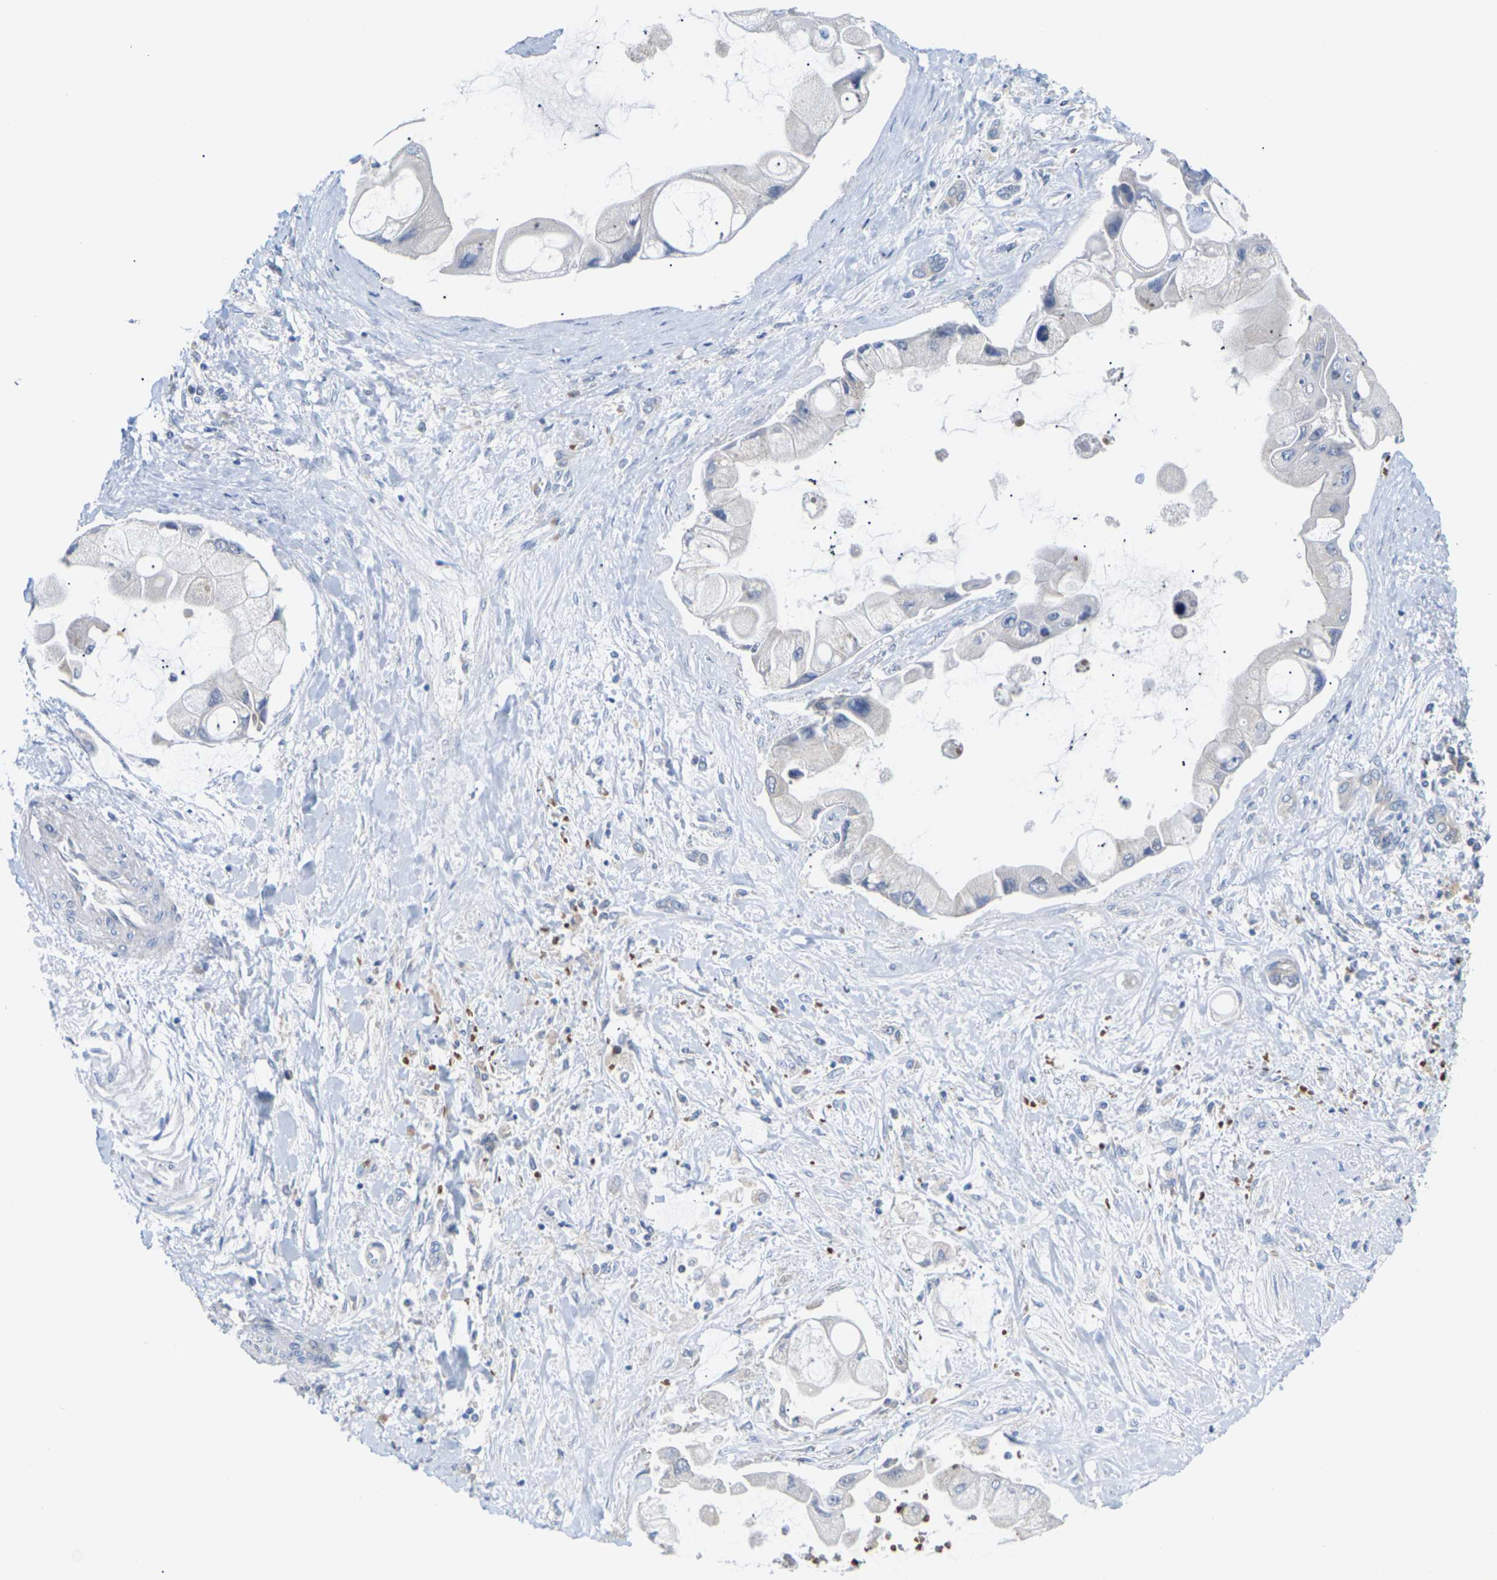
{"staining": {"intensity": "negative", "quantity": "none", "location": "none"}, "tissue": "liver cancer", "cell_type": "Tumor cells", "image_type": "cancer", "snomed": [{"axis": "morphology", "description": "Cholangiocarcinoma"}, {"axis": "topography", "description": "Liver"}], "caption": "IHC of human cholangiocarcinoma (liver) demonstrates no positivity in tumor cells.", "gene": "TMCO4", "patient": {"sex": "male", "age": 50}}